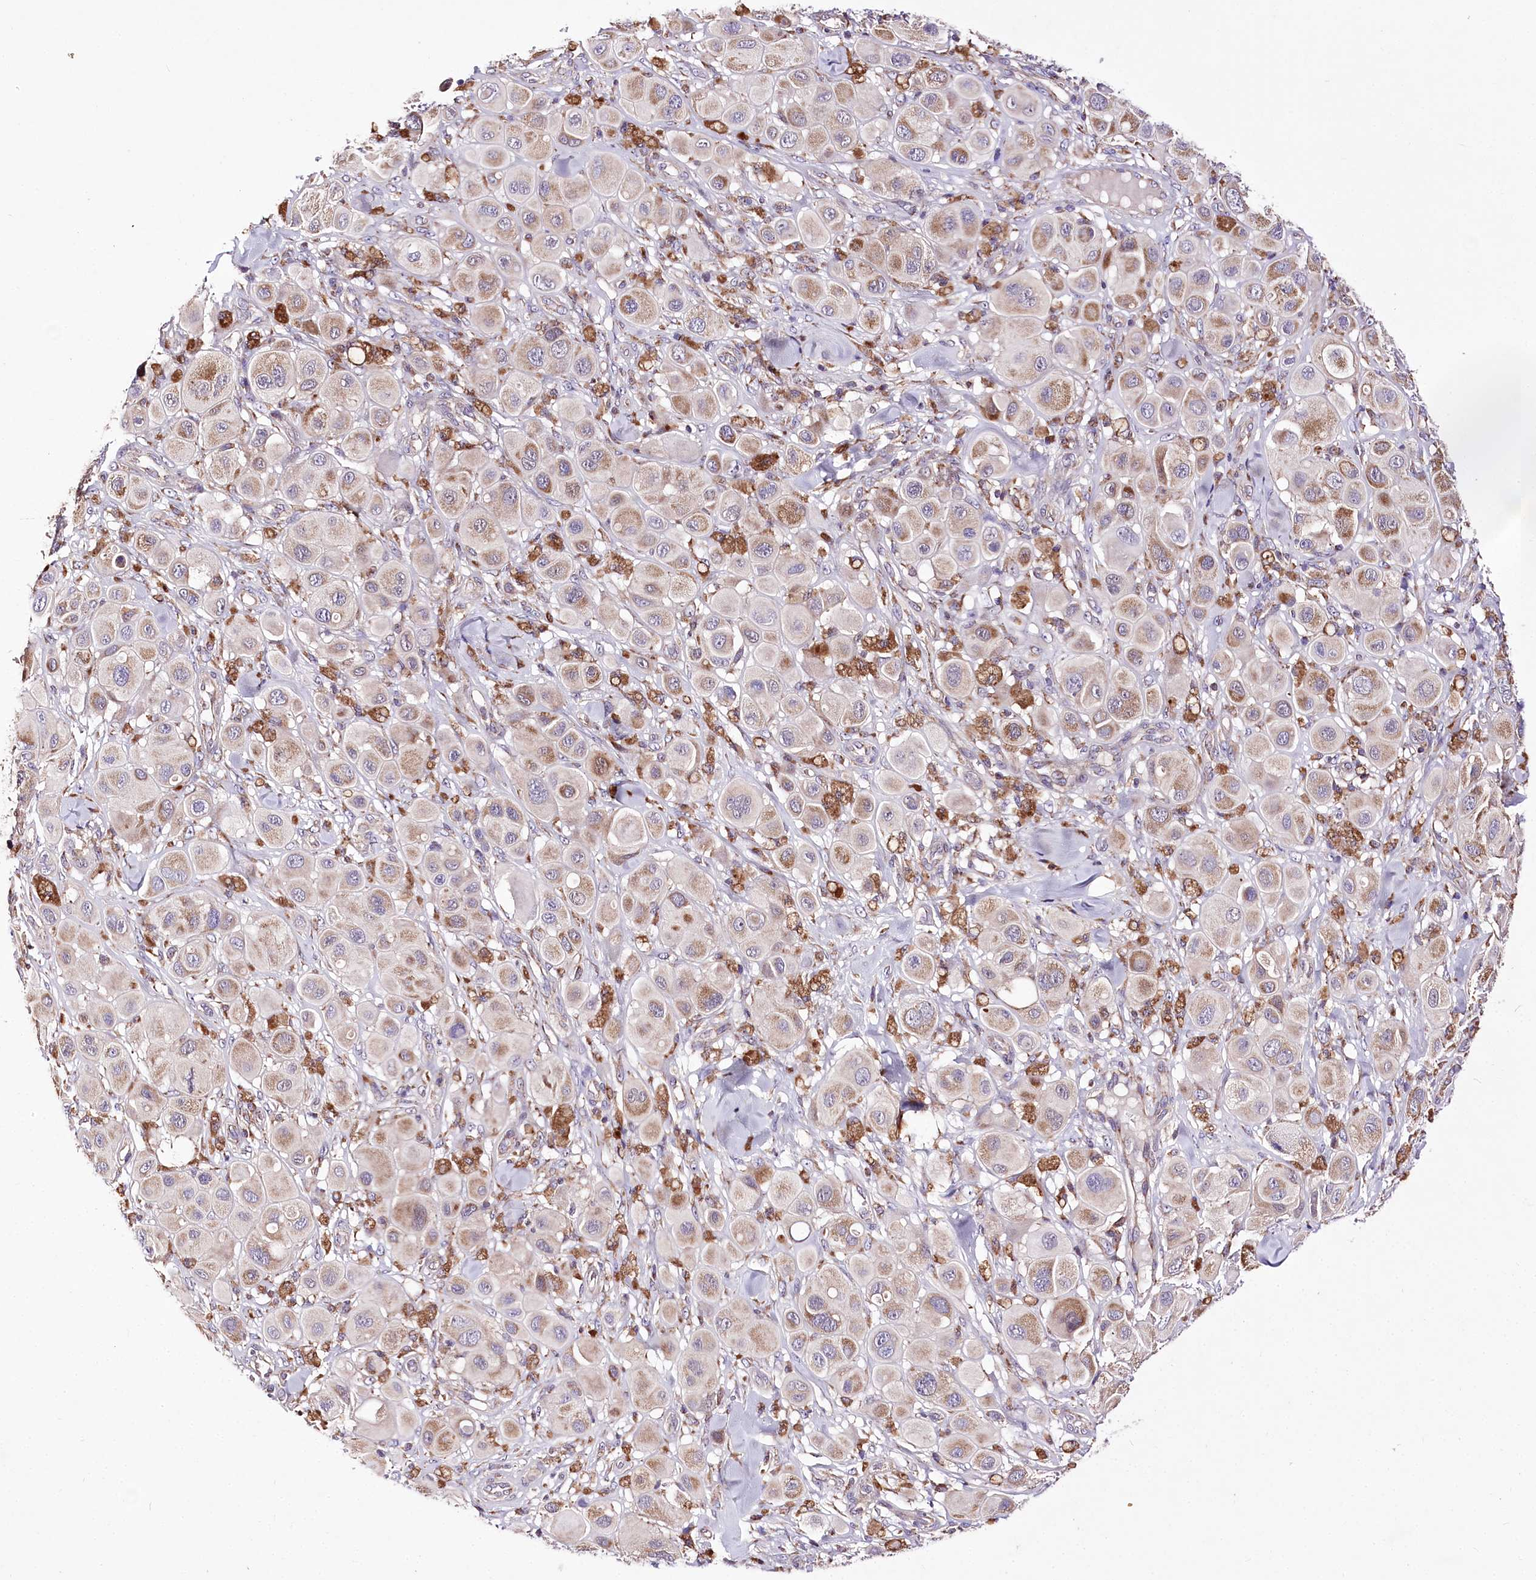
{"staining": {"intensity": "moderate", "quantity": "25%-75%", "location": "cytoplasmic/membranous"}, "tissue": "melanoma", "cell_type": "Tumor cells", "image_type": "cancer", "snomed": [{"axis": "morphology", "description": "Malignant melanoma, Metastatic site"}, {"axis": "topography", "description": "Skin"}], "caption": "Melanoma stained with DAB immunohistochemistry (IHC) demonstrates medium levels of moderate cytoplasmic/membranous expression in about 25%-75% of tumor cells.", "gene": "ATE1", "patient": {"sex": "male", "age": 41}}